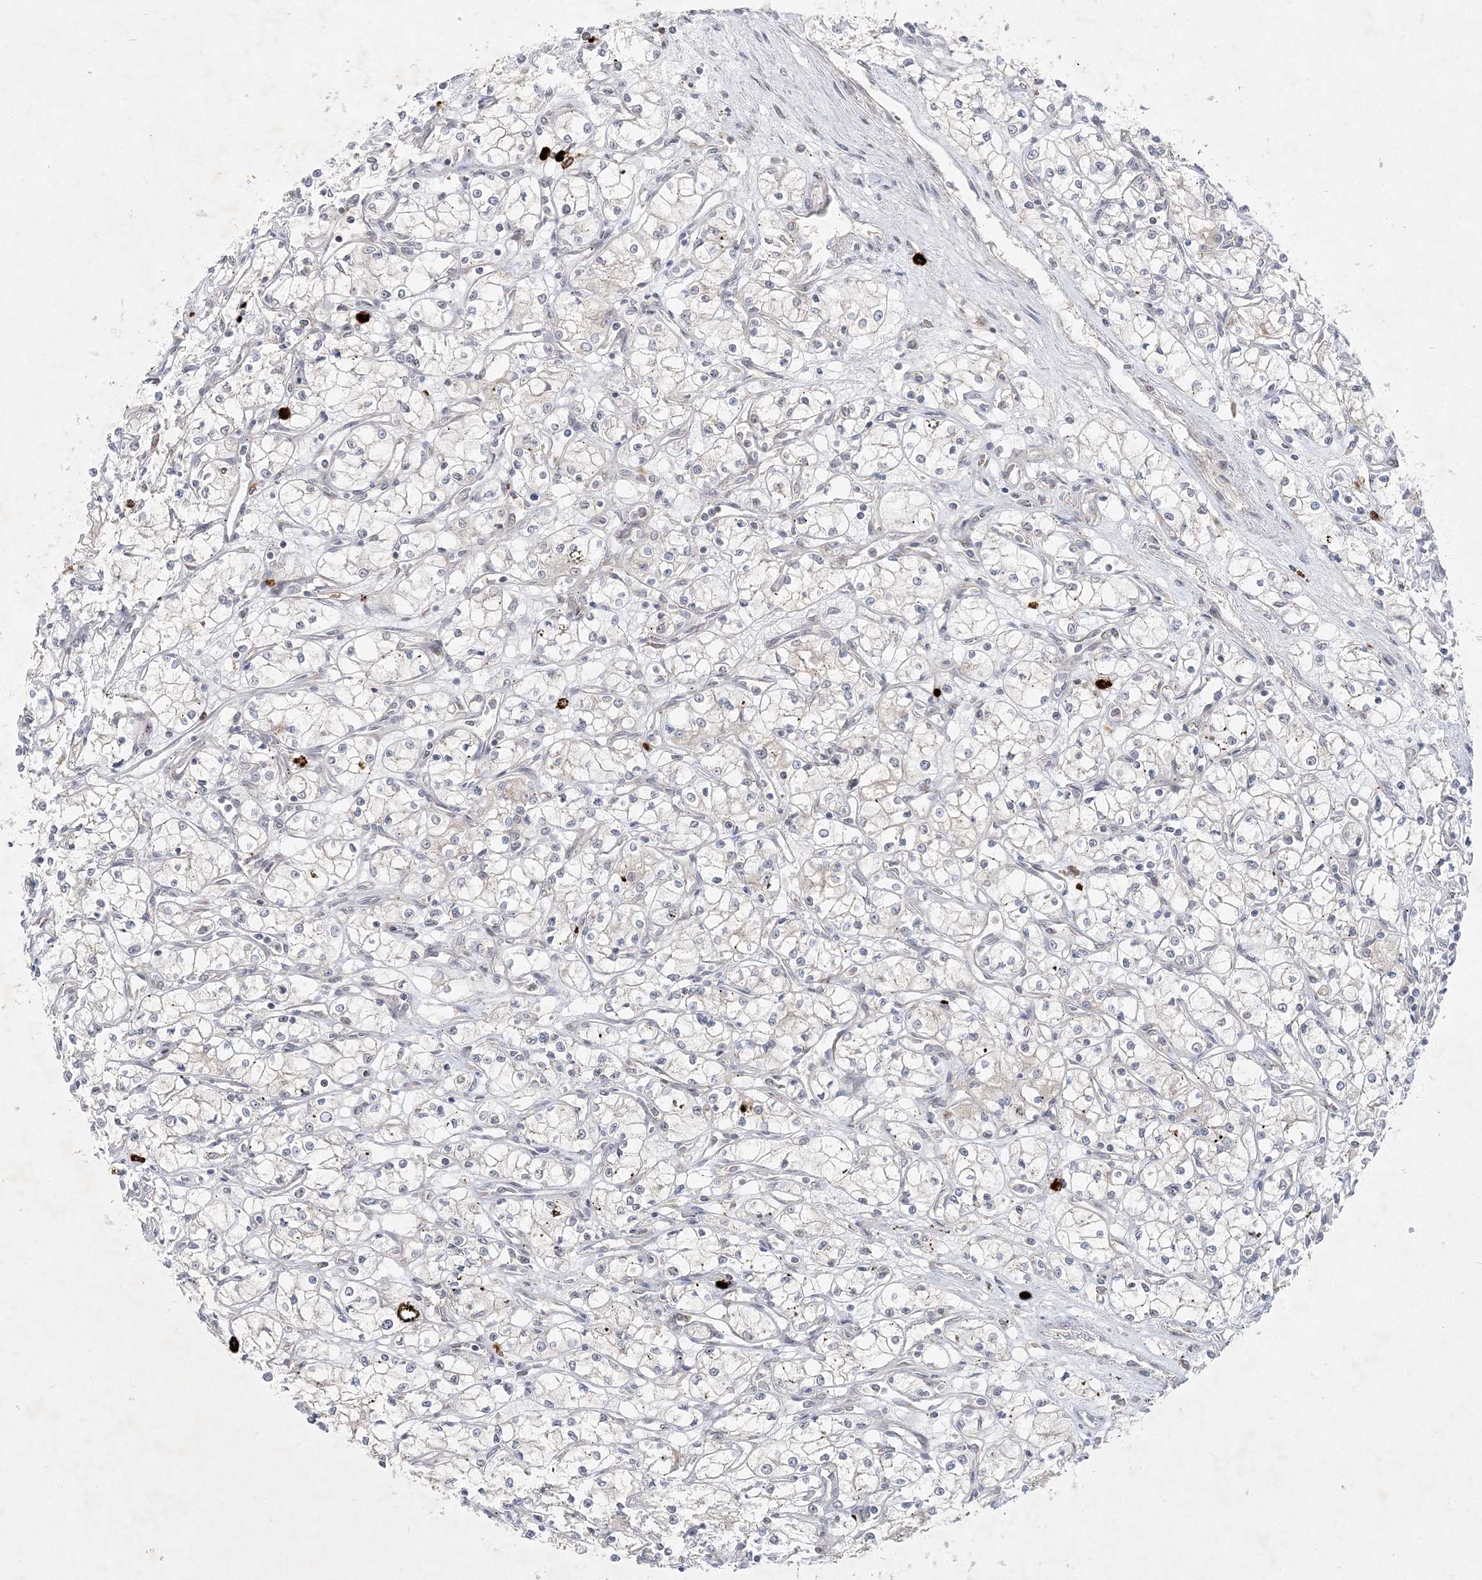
{"staining": {"intensity": "negative", "quantity": "none", "location": "none"}, "tissue": "renal cancer", "cell_type": "Tumor cells", "image_type": "cancer", "snomed": [{"axis": "morphology", "description": "Adenocarcinoma, NOS"}, {"axis": "topography", "description": "Kidney"}], "caption": "Immunohistochemical staining of renal adenocarcinoma shows no significant positivity in tumor cells.", "gene": "CLNK", "patient": {"sex": "male", "age": 59}}